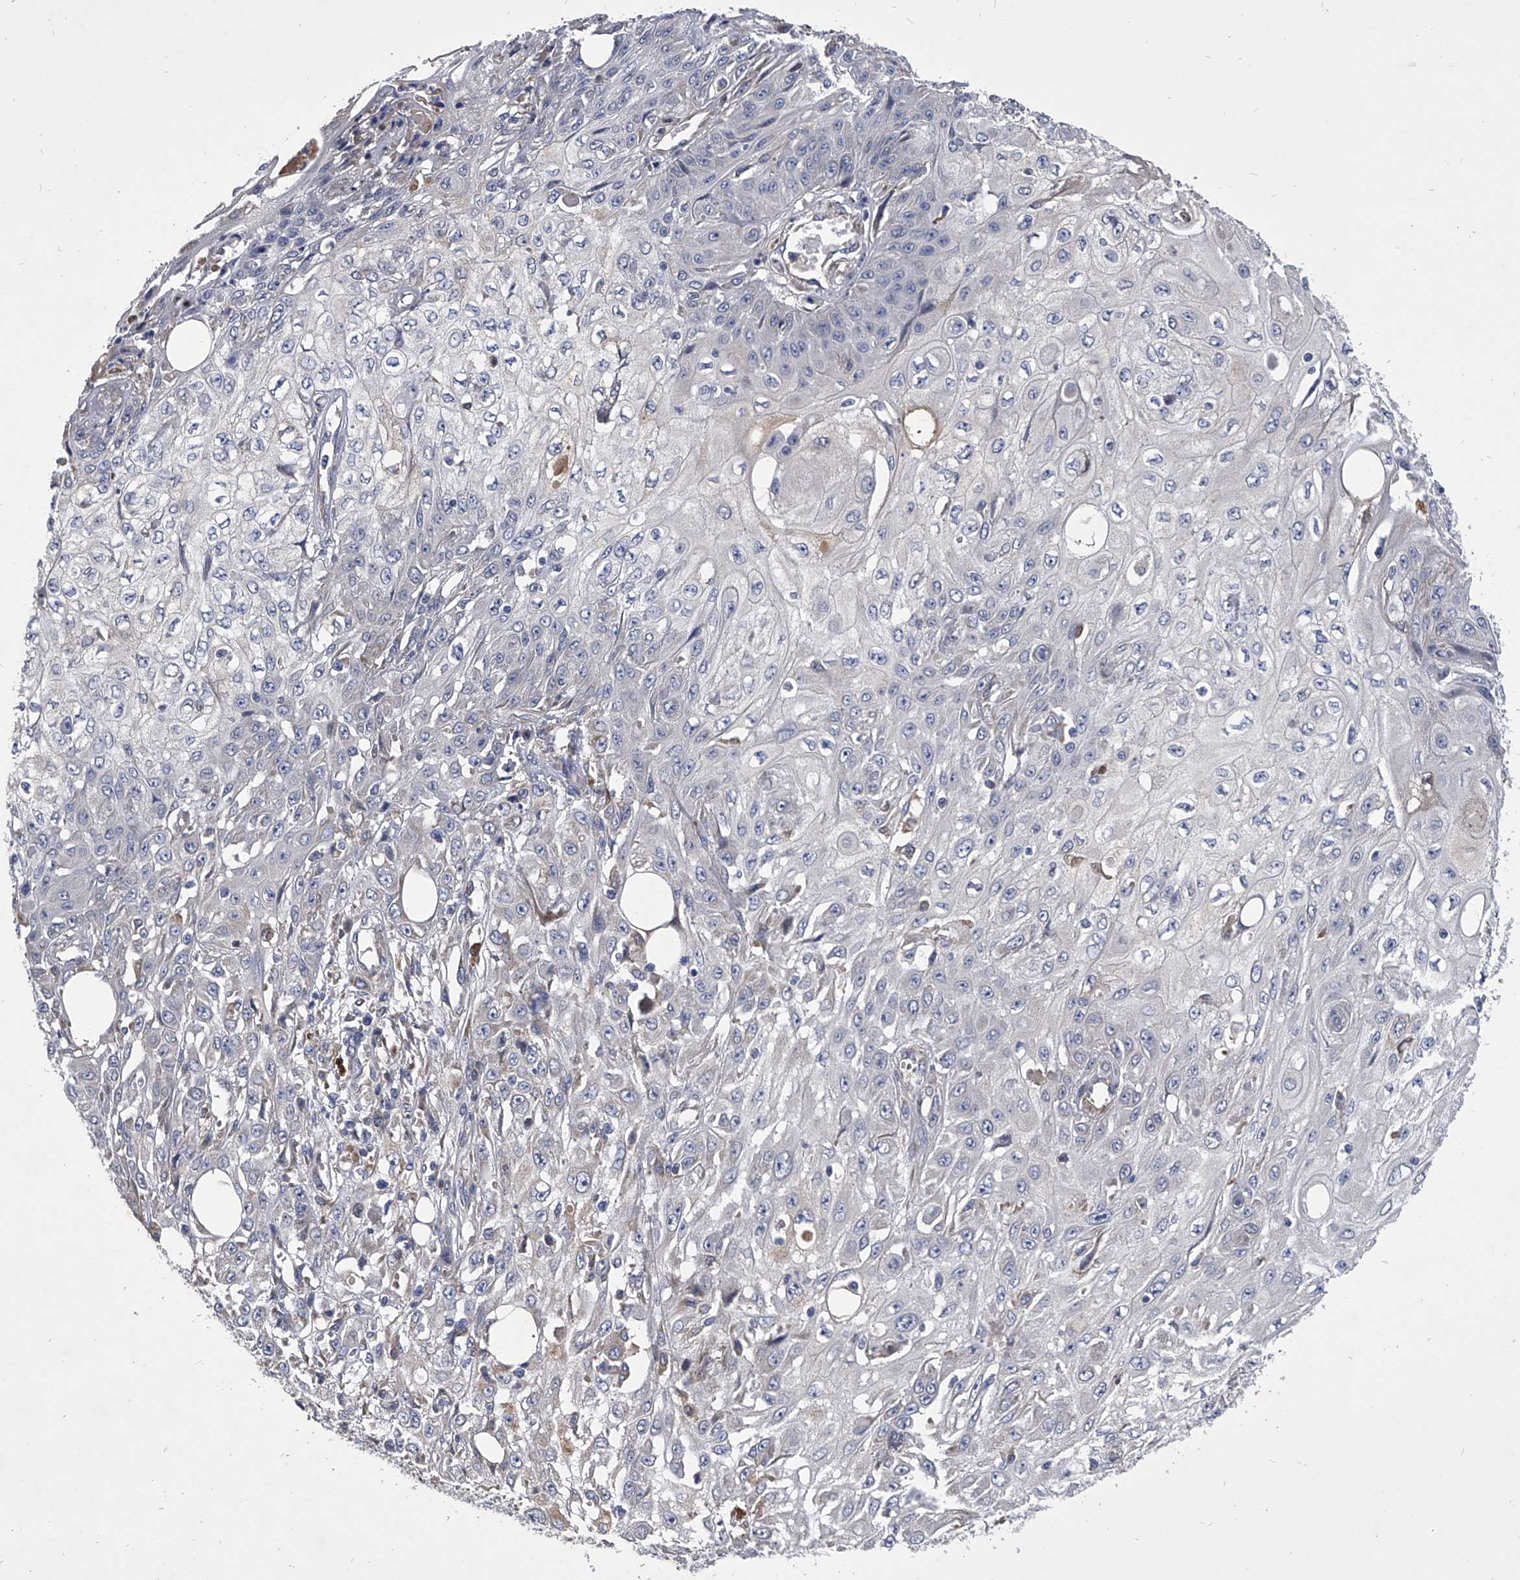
{"staining": {"intensity": "negative", "quantity": "none", "location": "none"}, "tissue": "skin cancer", "cell_type": "Tumor cells", "image_type": "cancer", "snomed": [{"axis": "morphology", "description": "Squamous cell carcinoma, NOS"}, {"axis": "morphology", "description": "Squamous cell carcinoma, metastatic, NOS"}, {"axis": "topography", "description": "Skin"}, {"axis": "topography", "description": "Lymph node"}], "caption": "Tumor cells are negative for brown protein staining in skin squamous cell carcinoma.", "gene": "CCR4", "patient": {"sex": "male", "age": 75}}